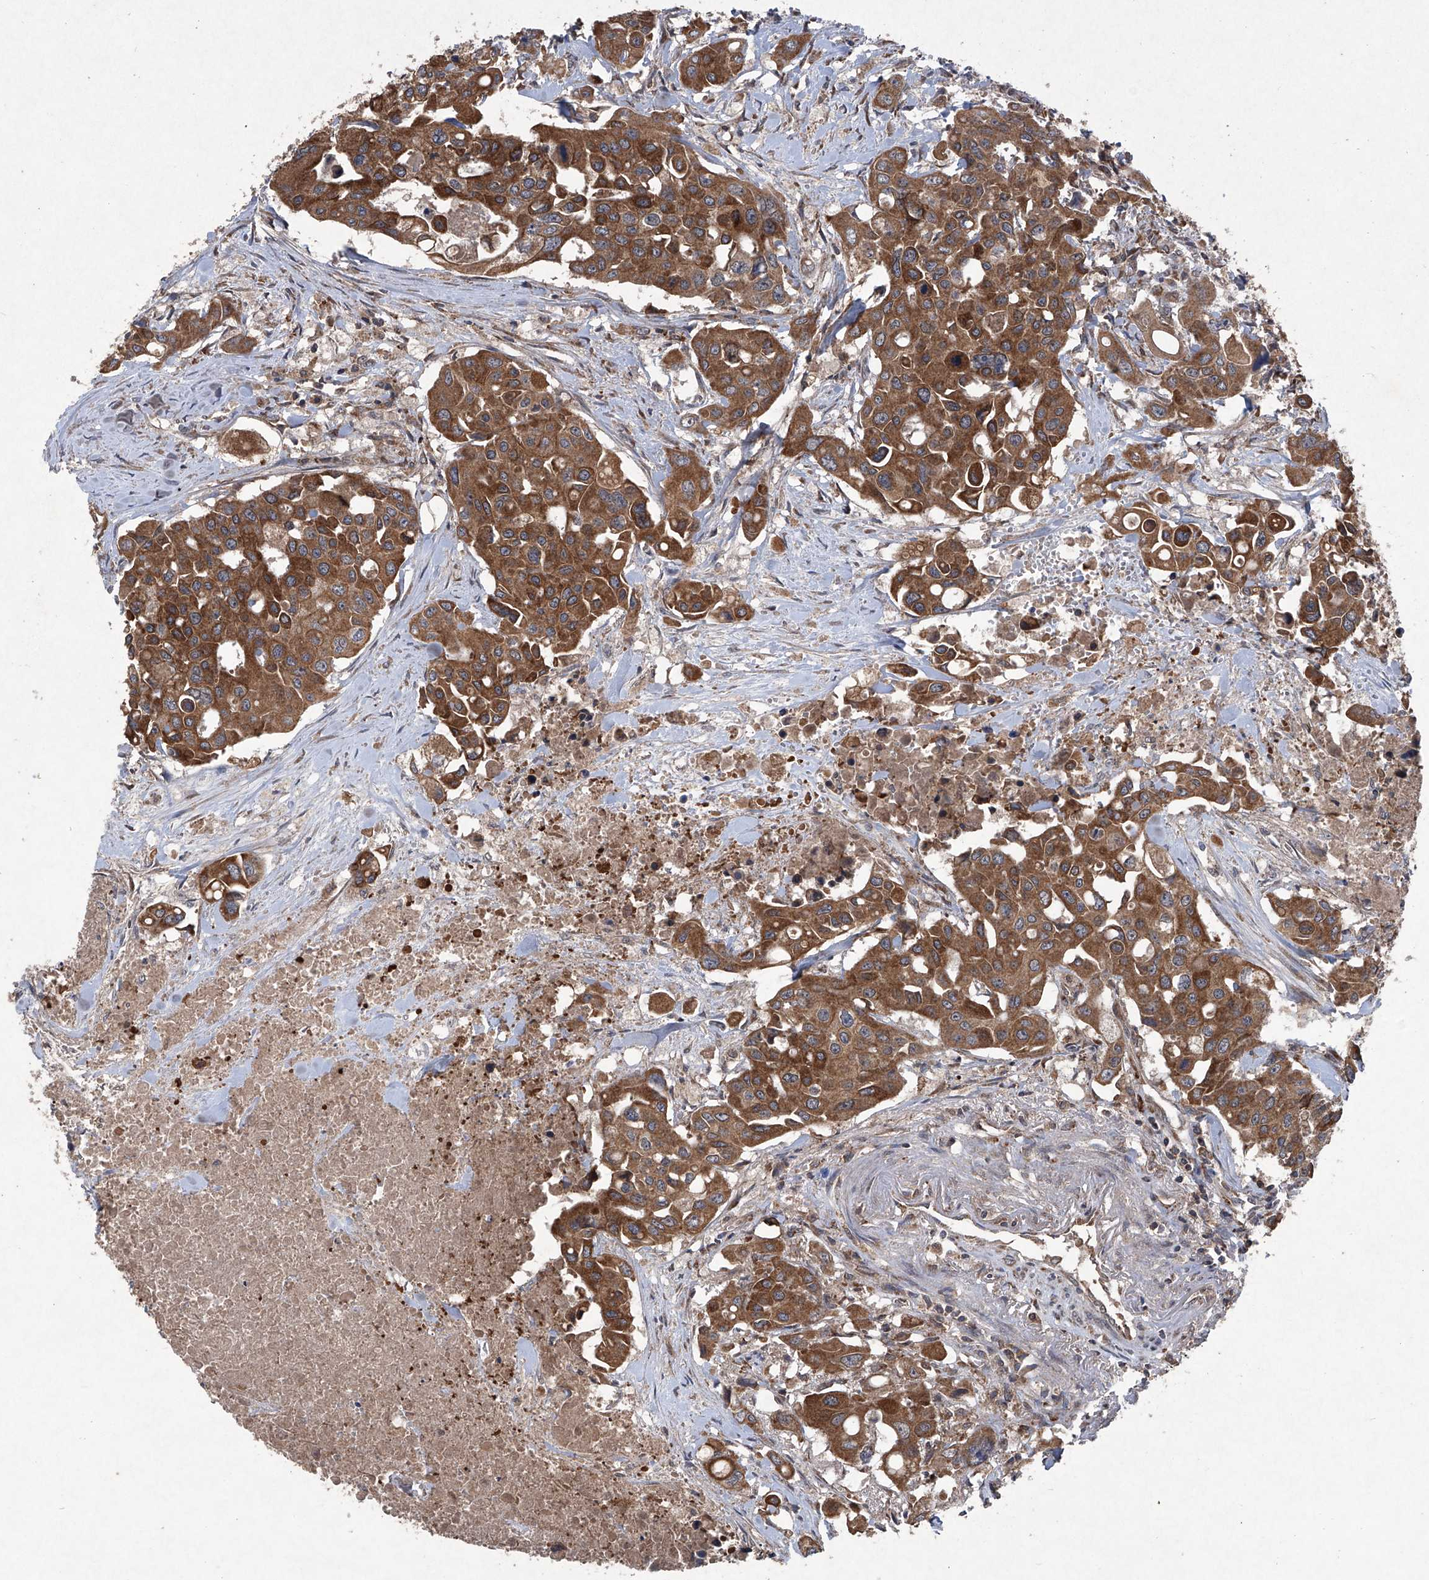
{"staining": {"intensity": "strong", "quantity": ">75%", "location": "cytoplasmic/membranous"}, "tissue": "colorectal cancer", "cell_type": "Tumor cells", "image_type": "cancer", "snomed": [{"axis": "morphology", "description": "Adenocarcinoma, NOS"}, {"axis": "topography", "description": "Colon"}], "caption": "Approximately >75% of tumor cells in human colorectal cancer reveal strong cytoplasmic/membranous protein staining as visualized by brown immunohistochemical staining.", "gene": "SUMF2", "patient": {"sex": "male", "age": 77}}